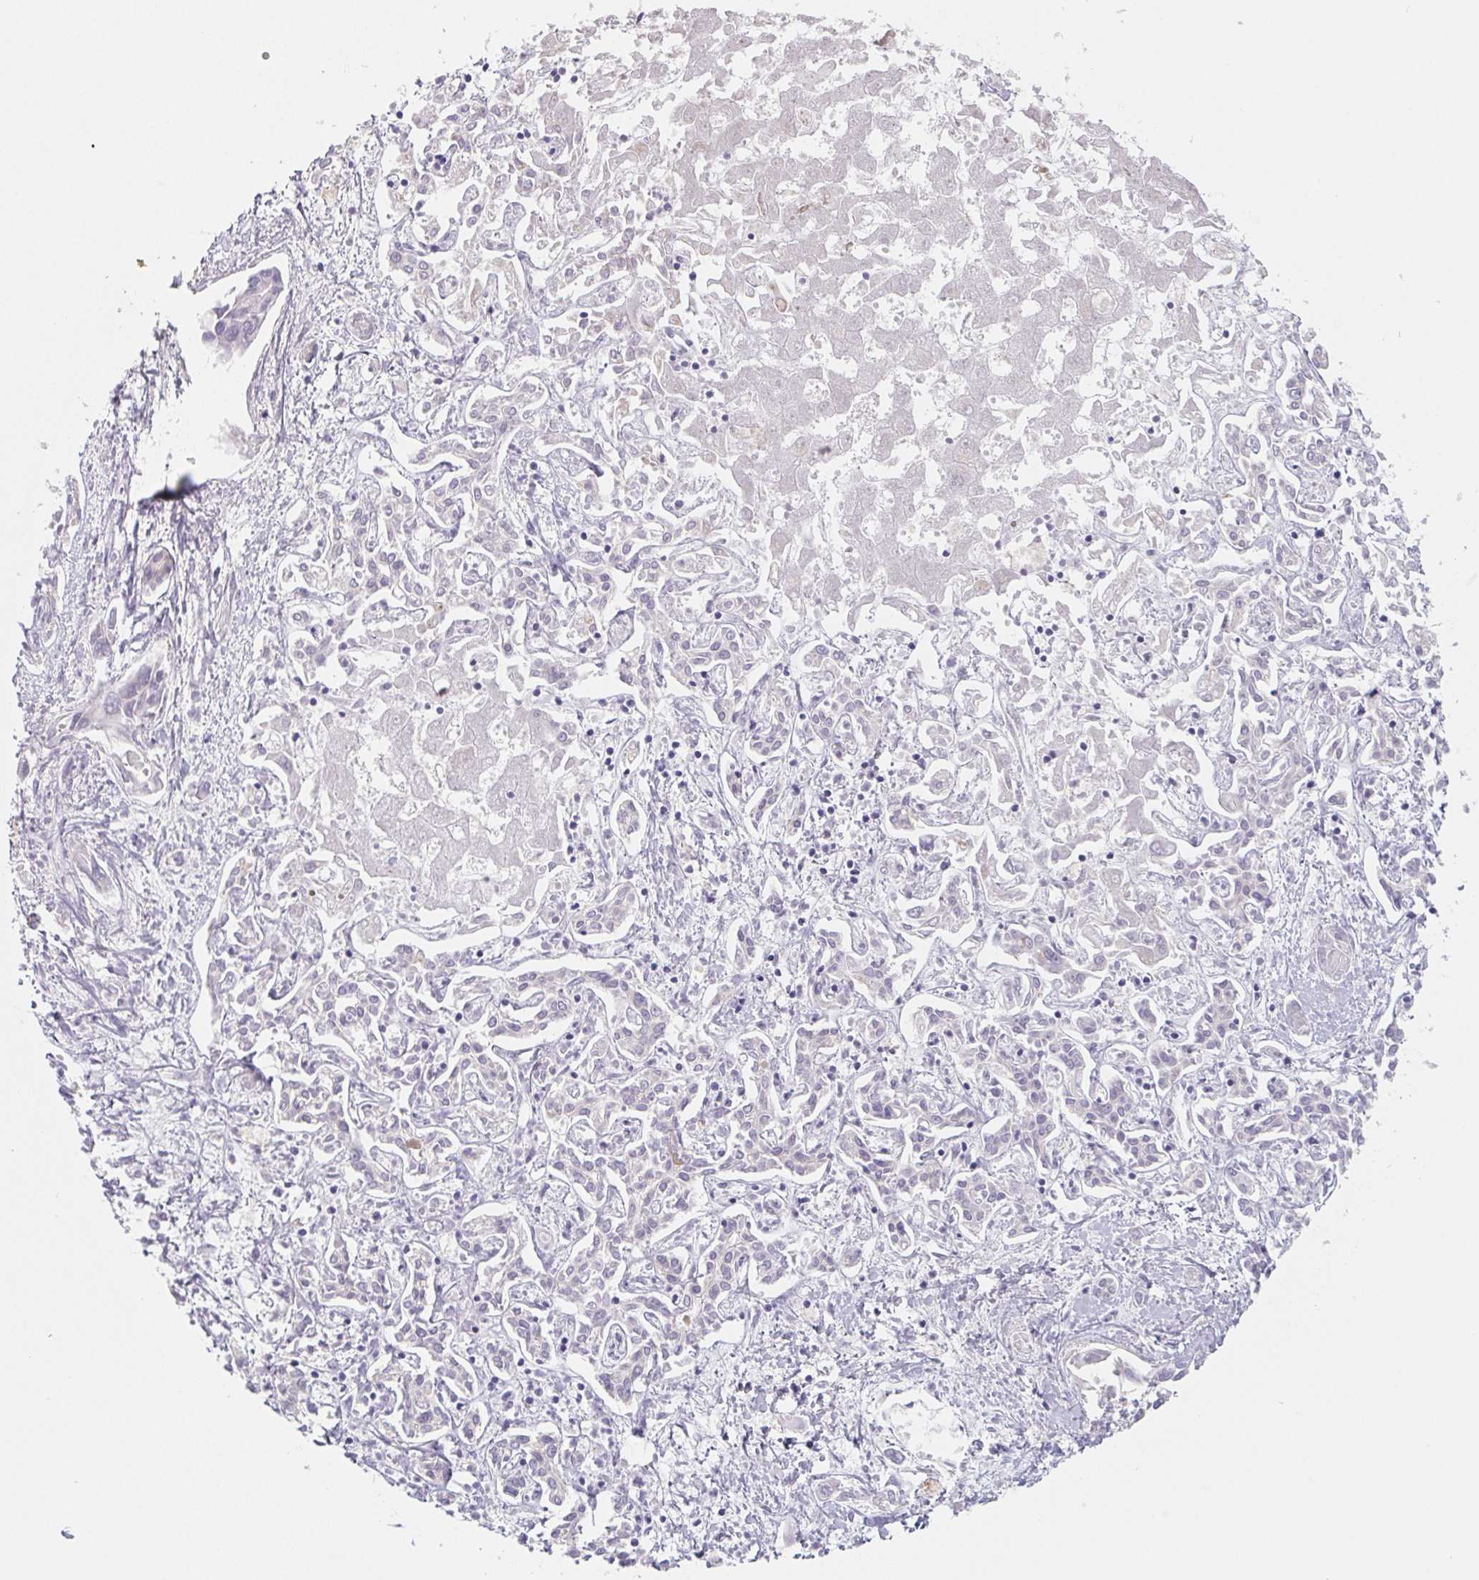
{"staining": {"intensity": "negative", "quantity": "none", "location": "none"}, "tissue": "liver cancer", "cell_type": "Tumor cells", "image_type": "cancer", "snomed": [{"axis": "morphology", "description": "Cholangiocarcinoma"}, {"axis": "topography", "description": "Liver"}], "caption": "High magnification brightfield microscopy of cholangiocarcinoma (liver) stained with DAB (brown) and counterstained with hematoxylin (blue): tumor cells show no significant expression.", "gene": "CTNND2", "patient": {"sex": "female", "age": 64}}